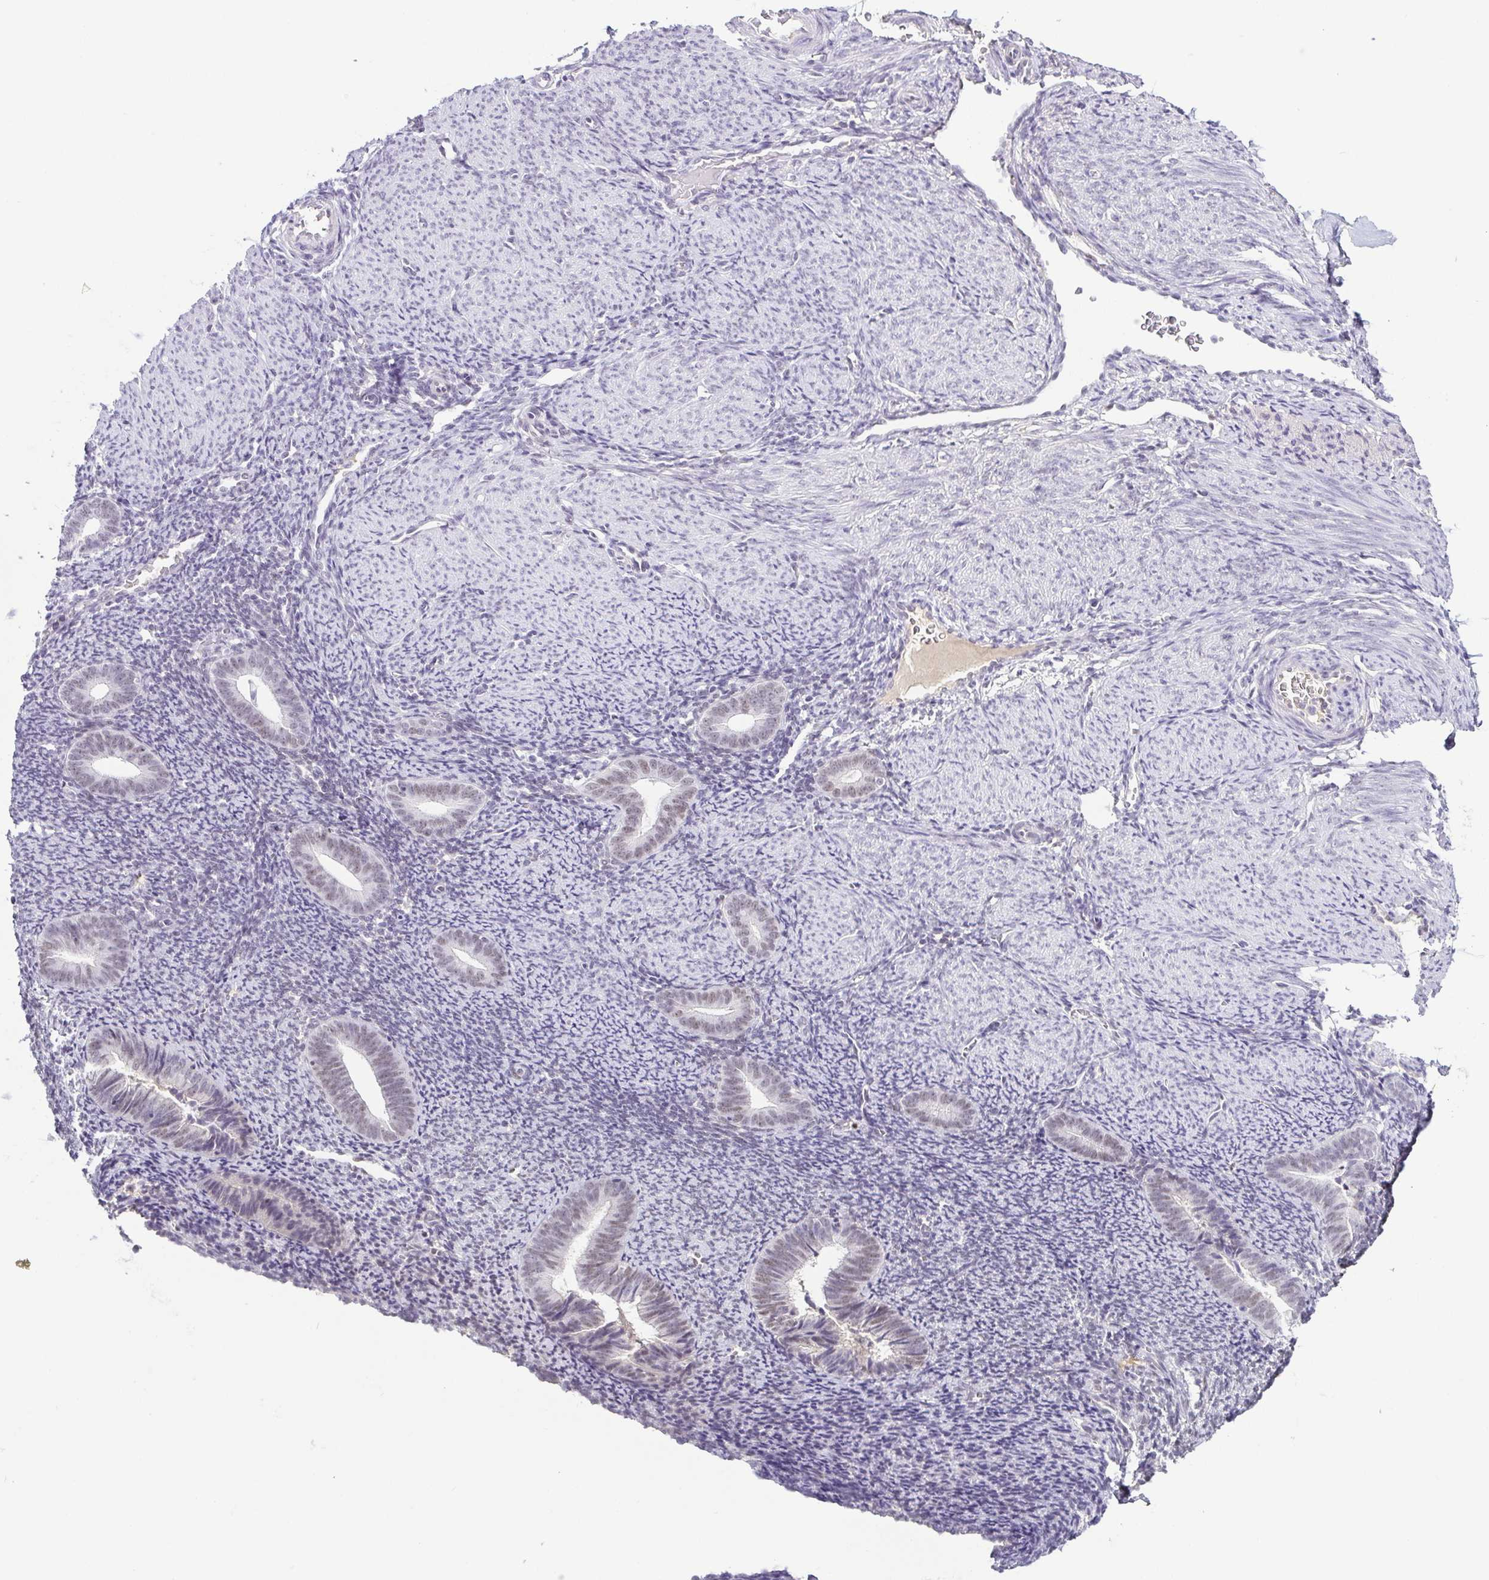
{"staining": {"intensity": "negative", "quantity": "none", "location": "none"}, "tissue": "endometrium", "cell_type": "Cells in endometrial stroma", "image_type": "normal", "snomed": [{"axis": "morphology", "description": "Normal tissue, NOS"}, {"axis": "topography", "description": "Endometrium"}], "caption": "A high-resolution histopathology image shows immunohistochemistry staining of normal endometrium, which demonstrates no significant positivity in cells in endometrial stroma.", "gene": "TCF3", "patient": {"sex": "female", "age": 39}}